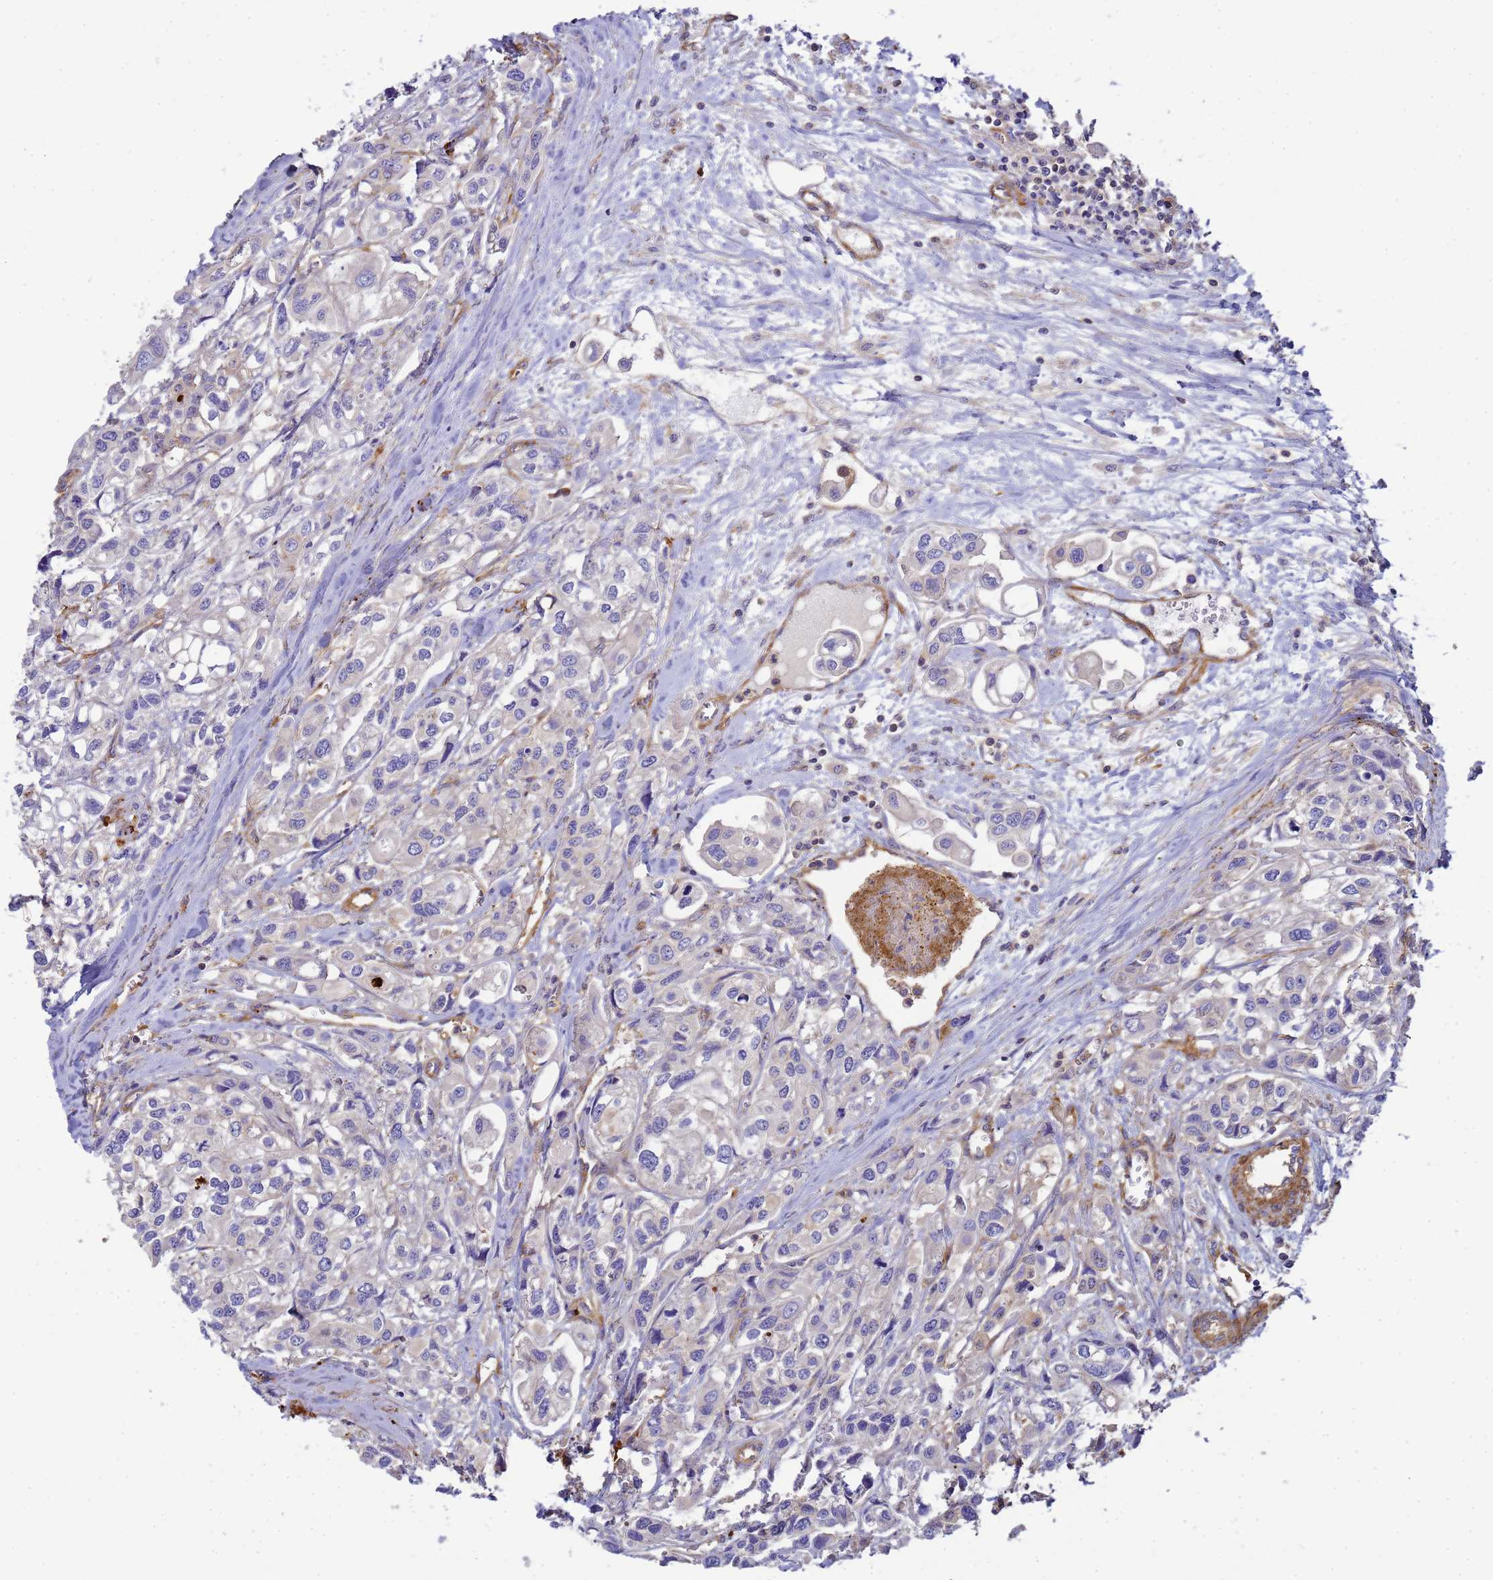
{"staining": {"intensity": "negative", "quantity": "none", "location": "none"}, "tissue": "urothelial cancer", "cell_type": "Tumor cells", "image_type": "cancer", "snomed": [{"axis": "morphology", "description": "Urothelial carcinoma, High grade"}, {"axis": "topography", "description": "Urinary bladder"}], "caption": "This is an immunohistochemistry histopathology image of high-grade urothelial carcinoma. There is no expression in tumor cells.", "gene": "MYL12A", "patient": {"sex": "male", "age": 67}}